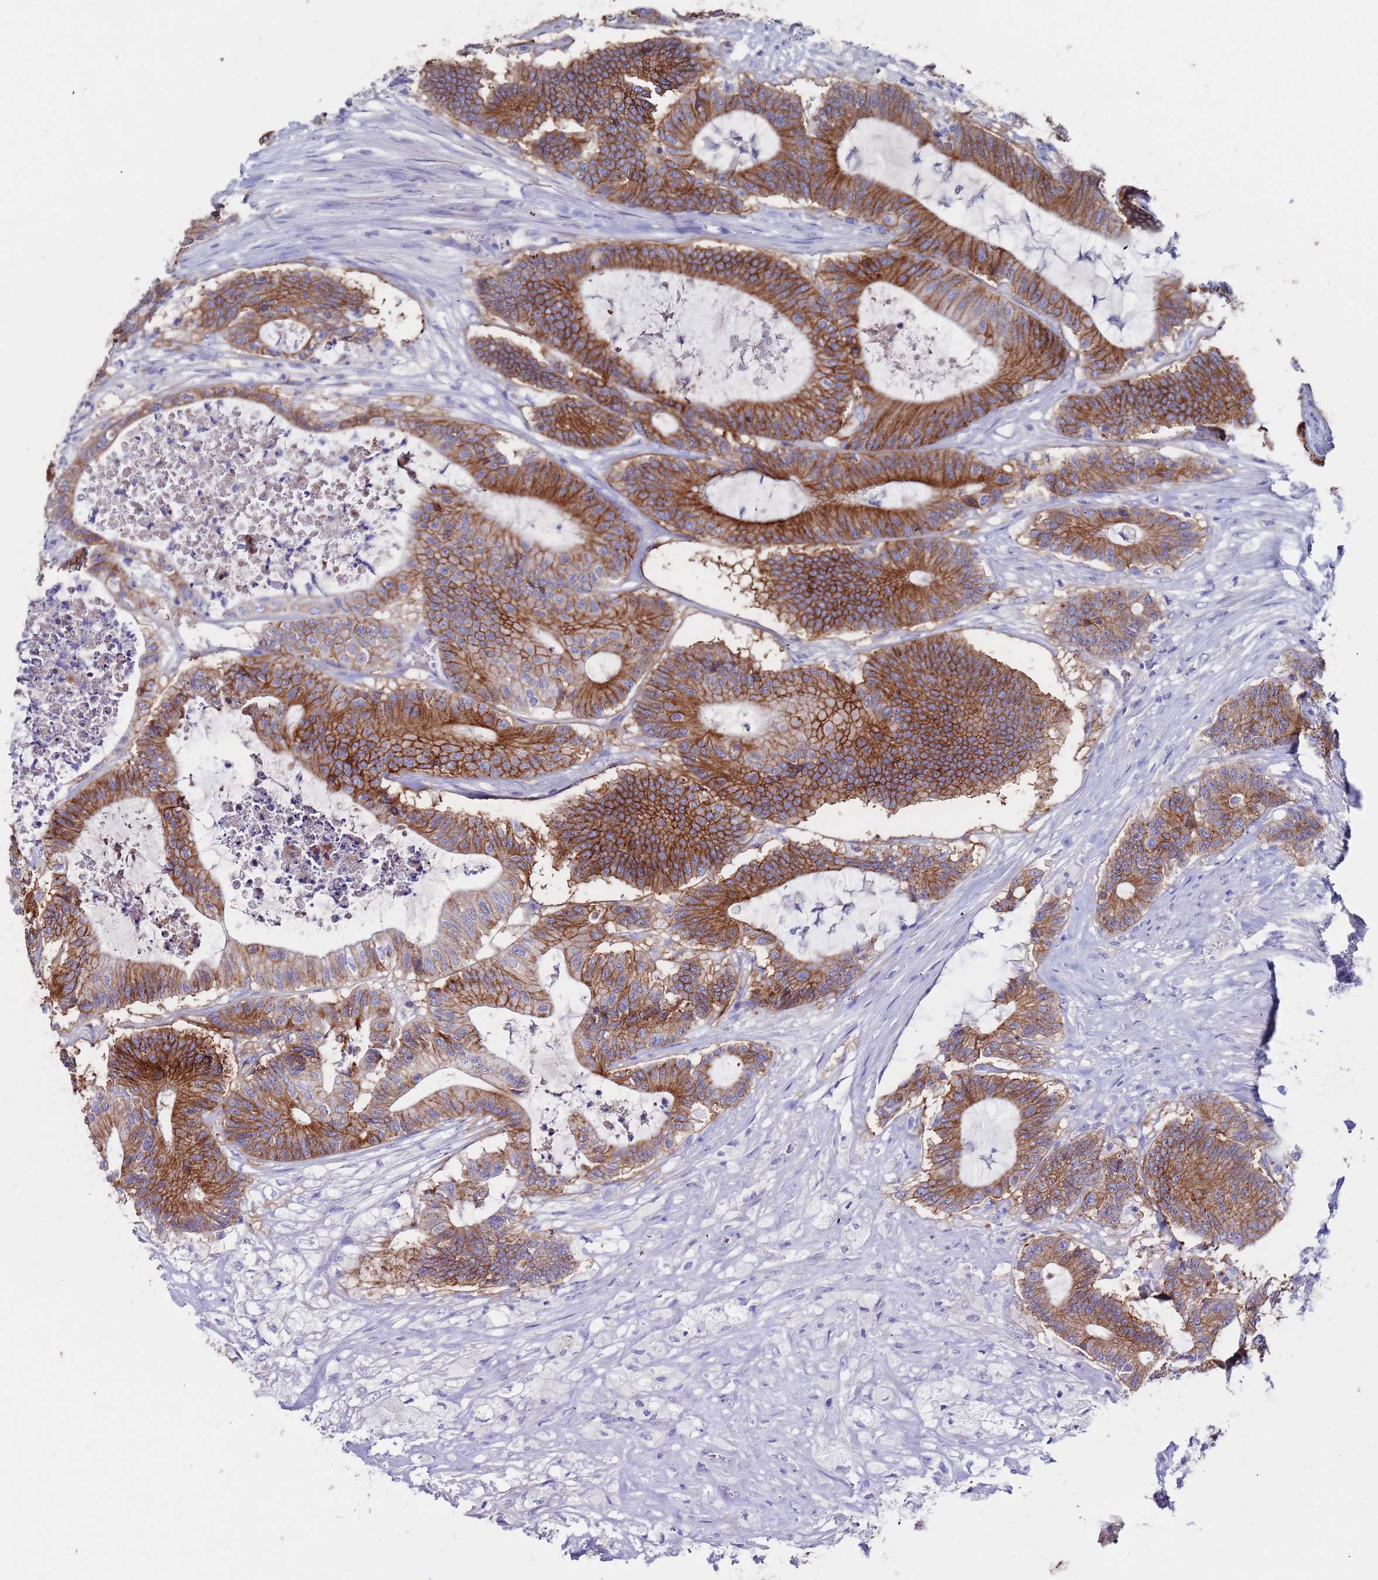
{"staining": {"intensity": "strong", "quantity": ">75%", "location": "cytoplasmic/membranous"}, "tissue": "colorectal cancer", "cell_type": "Tumor cells", "image_type": "cancer", "snomed": [{"axis": "morphology", "description": "Adenocarcinoma, NOS"}, {"axis": "topography", "description": "Colon"}], "caption": "Human colorectal cancer (adenocarcinoma) stained with a protein marker displays strong staining in tumor cells.", "gene": "KRTCAP3", "patient": {"sex": "female", "age": 84}}